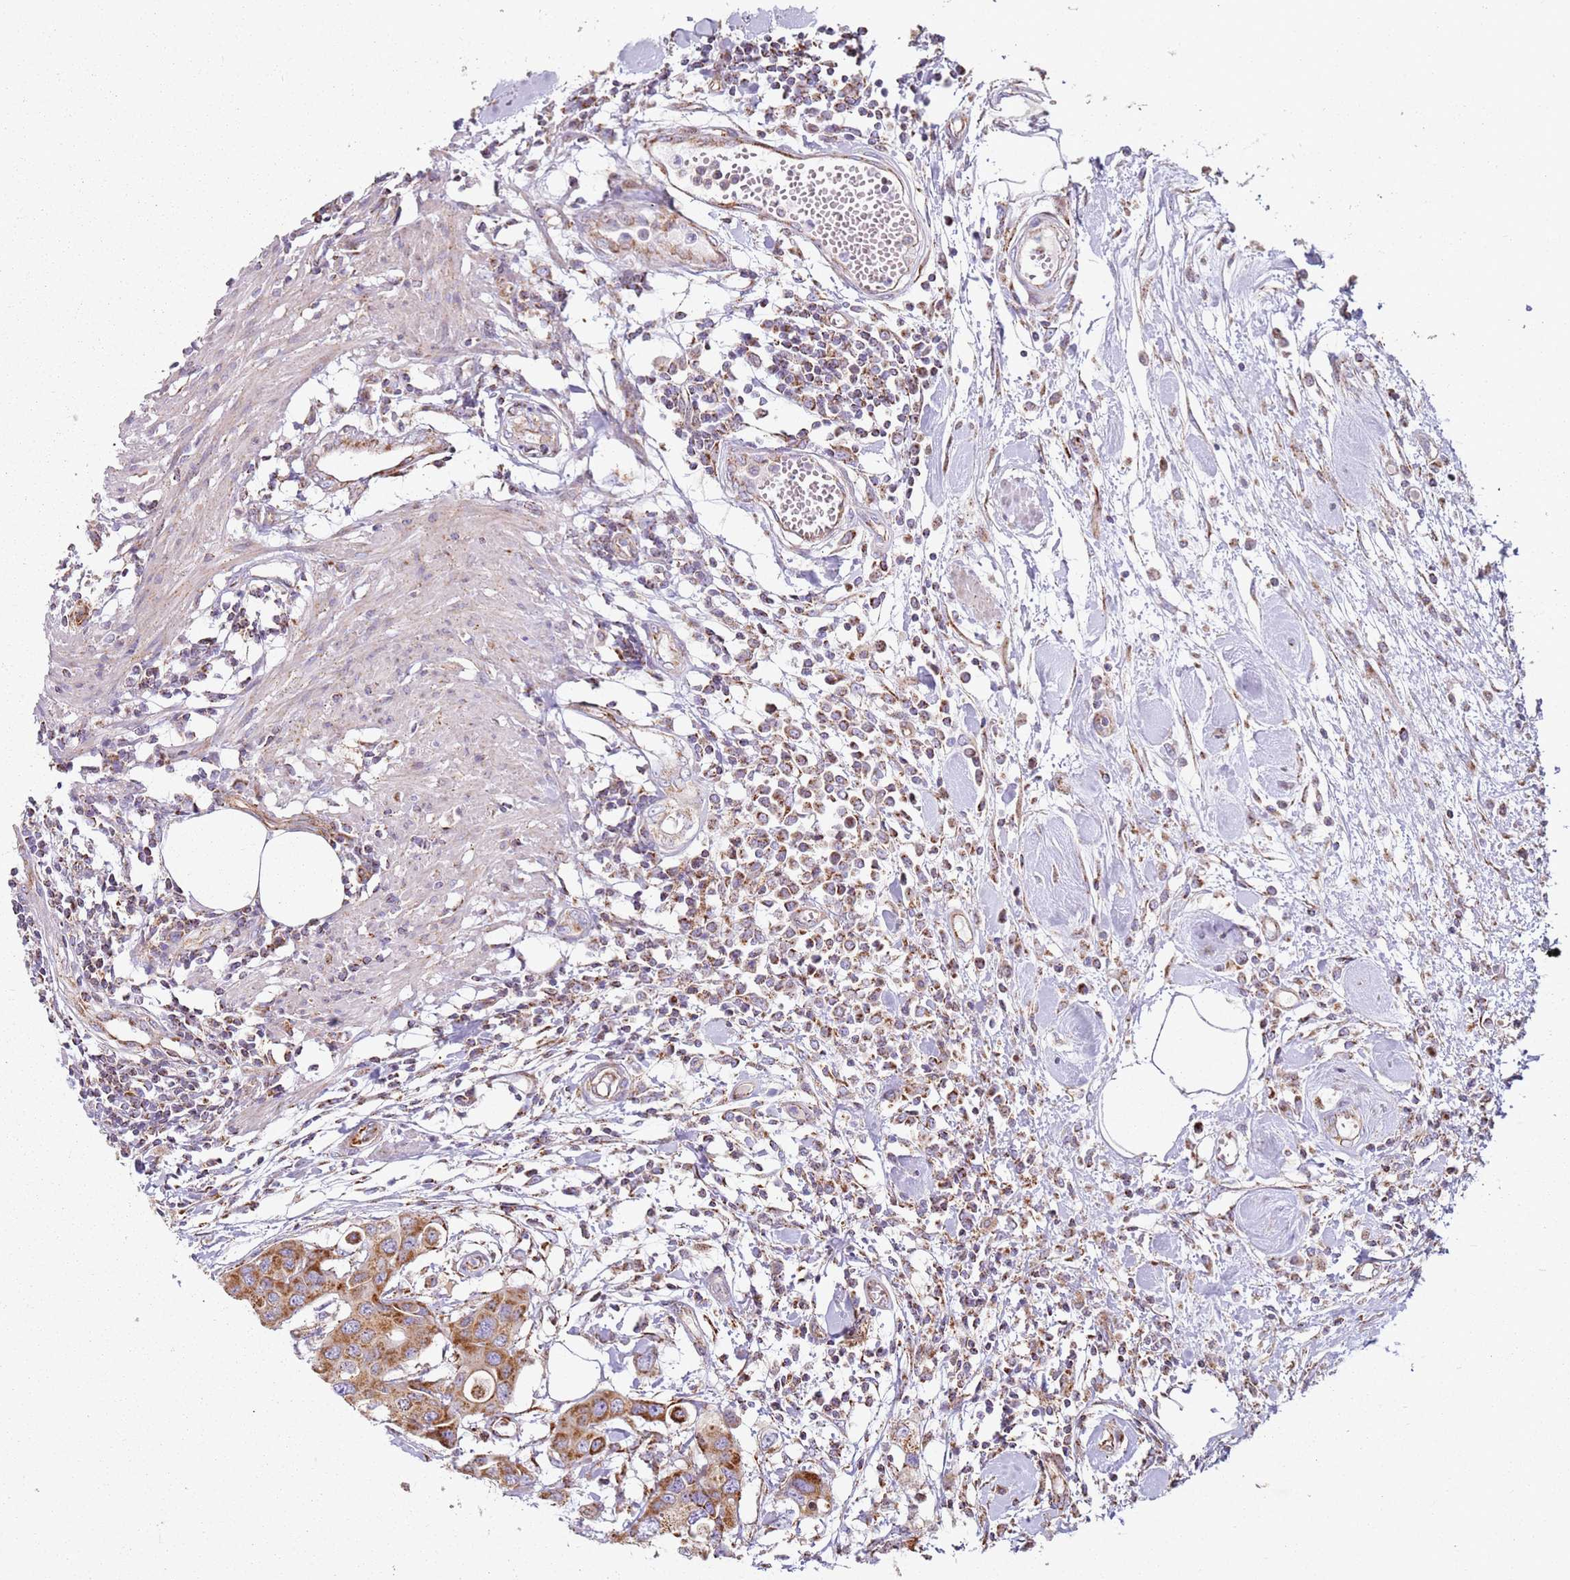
{"staining": {"intensity": "moderate", "quantity": ">75%", "location": "cytoplasmic/membranous"}, "tissue": "colorectal cancer", "cell_type": "Tumor cells", "image_type": "cancer", "snomed": [{"axis": "morphology", "description": "Adenocarcinoma, NOS"}, {"axis": "topography", "description": "Colon"}], "caption": "Approximately >75% of tumor cells in colorectal cancer (adenocarcinoma) show moderate cytoplasmic/membranous protein positivity as visualized by brown immunohistochemical staining.", "gene": "ALS2", "patient": {"sex": "male", "age": 77}}